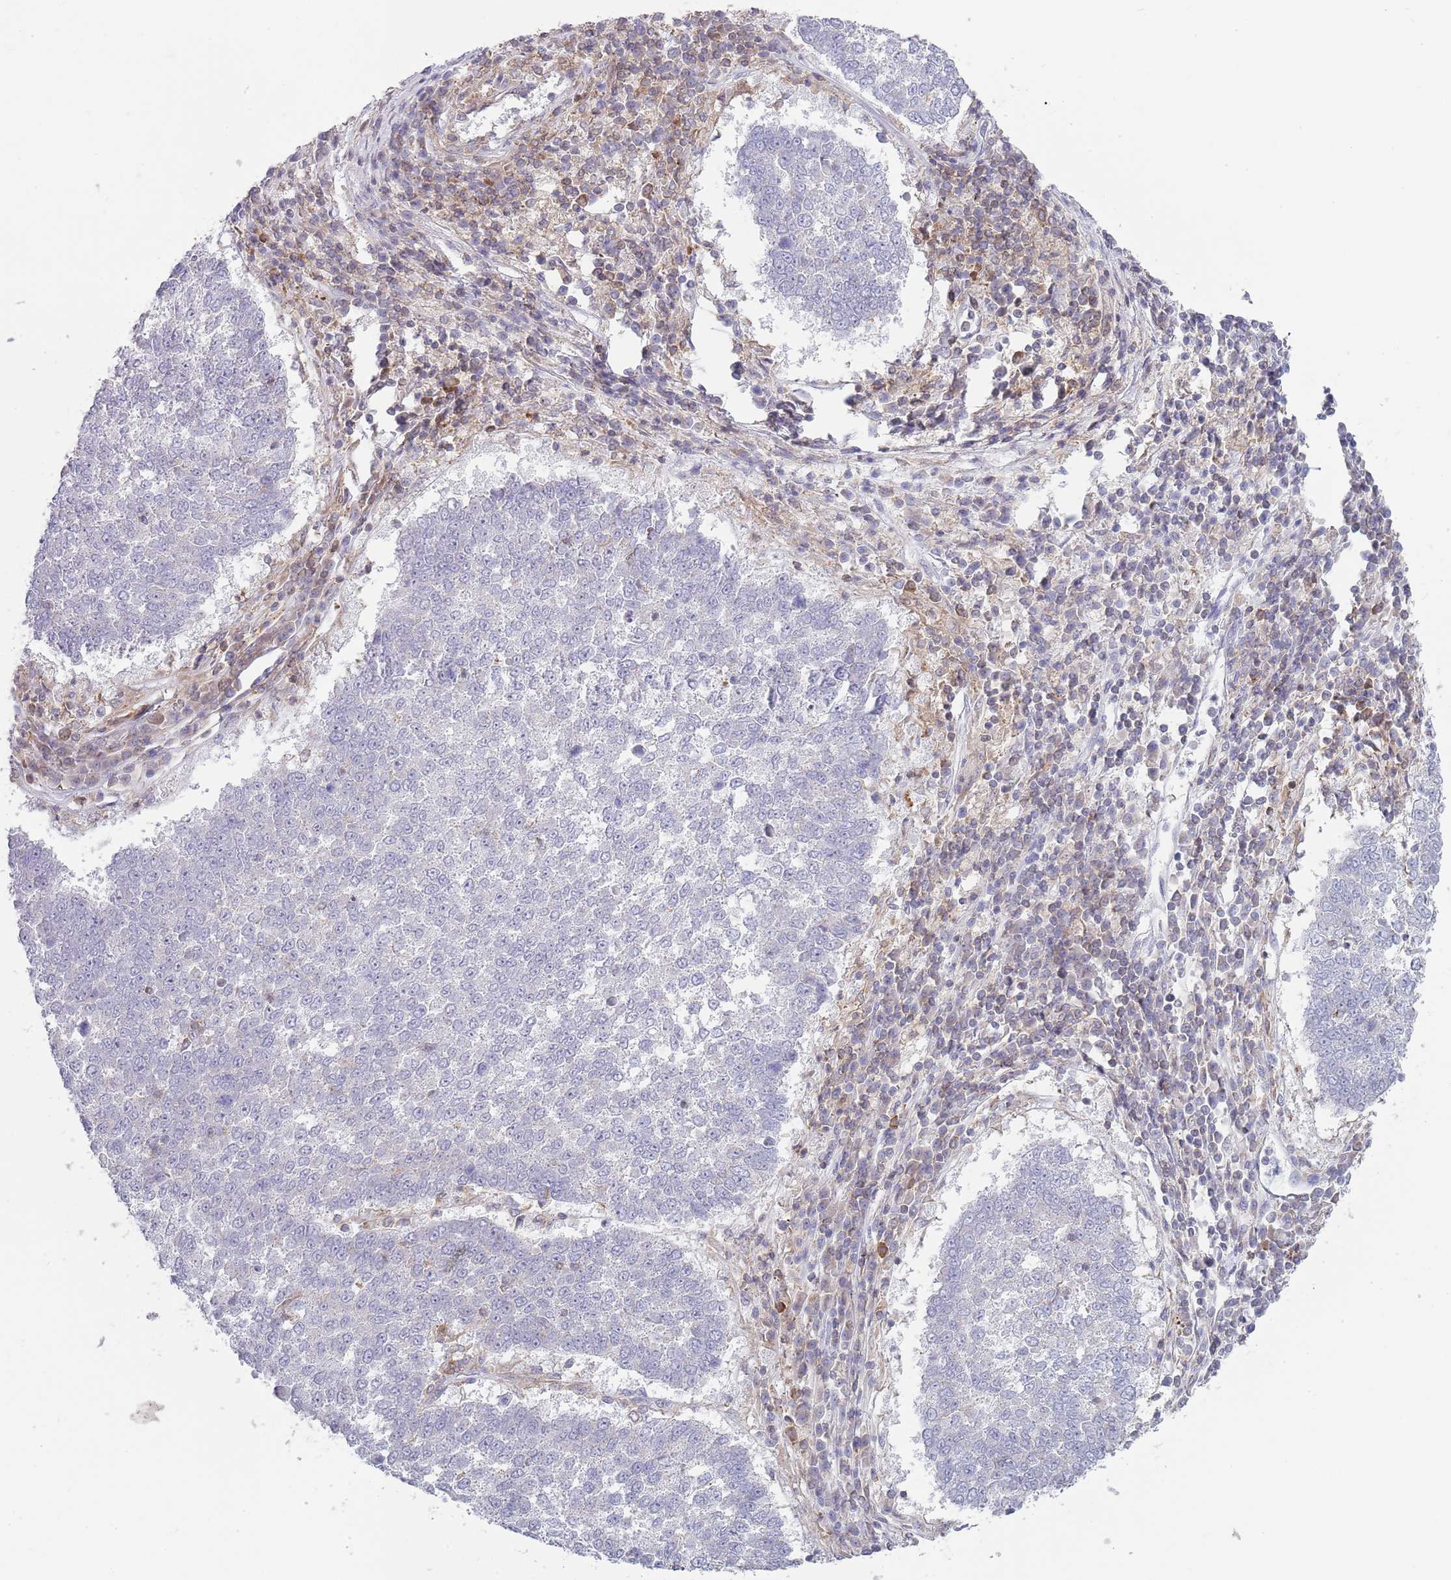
{"staining": {"intensity": "negative", "quantity": "none", "location": "none"}, "tissue": "lung cancer", "cell_type": "Tumor cells", "image_type": "cancer", "snomed": [{"axis": "morphology", "description": "Squamous cell carcinoma, NOS"}, {"axis": "topography", "description": "Lung"}], "caption": "Immunohistochemistry image of lung squamous cell carcinoma stained for a protein (brown), which shows no positivity in tumor cells.", "gene": "LPXN", "patient": {"sex": "male", "age": 73}}